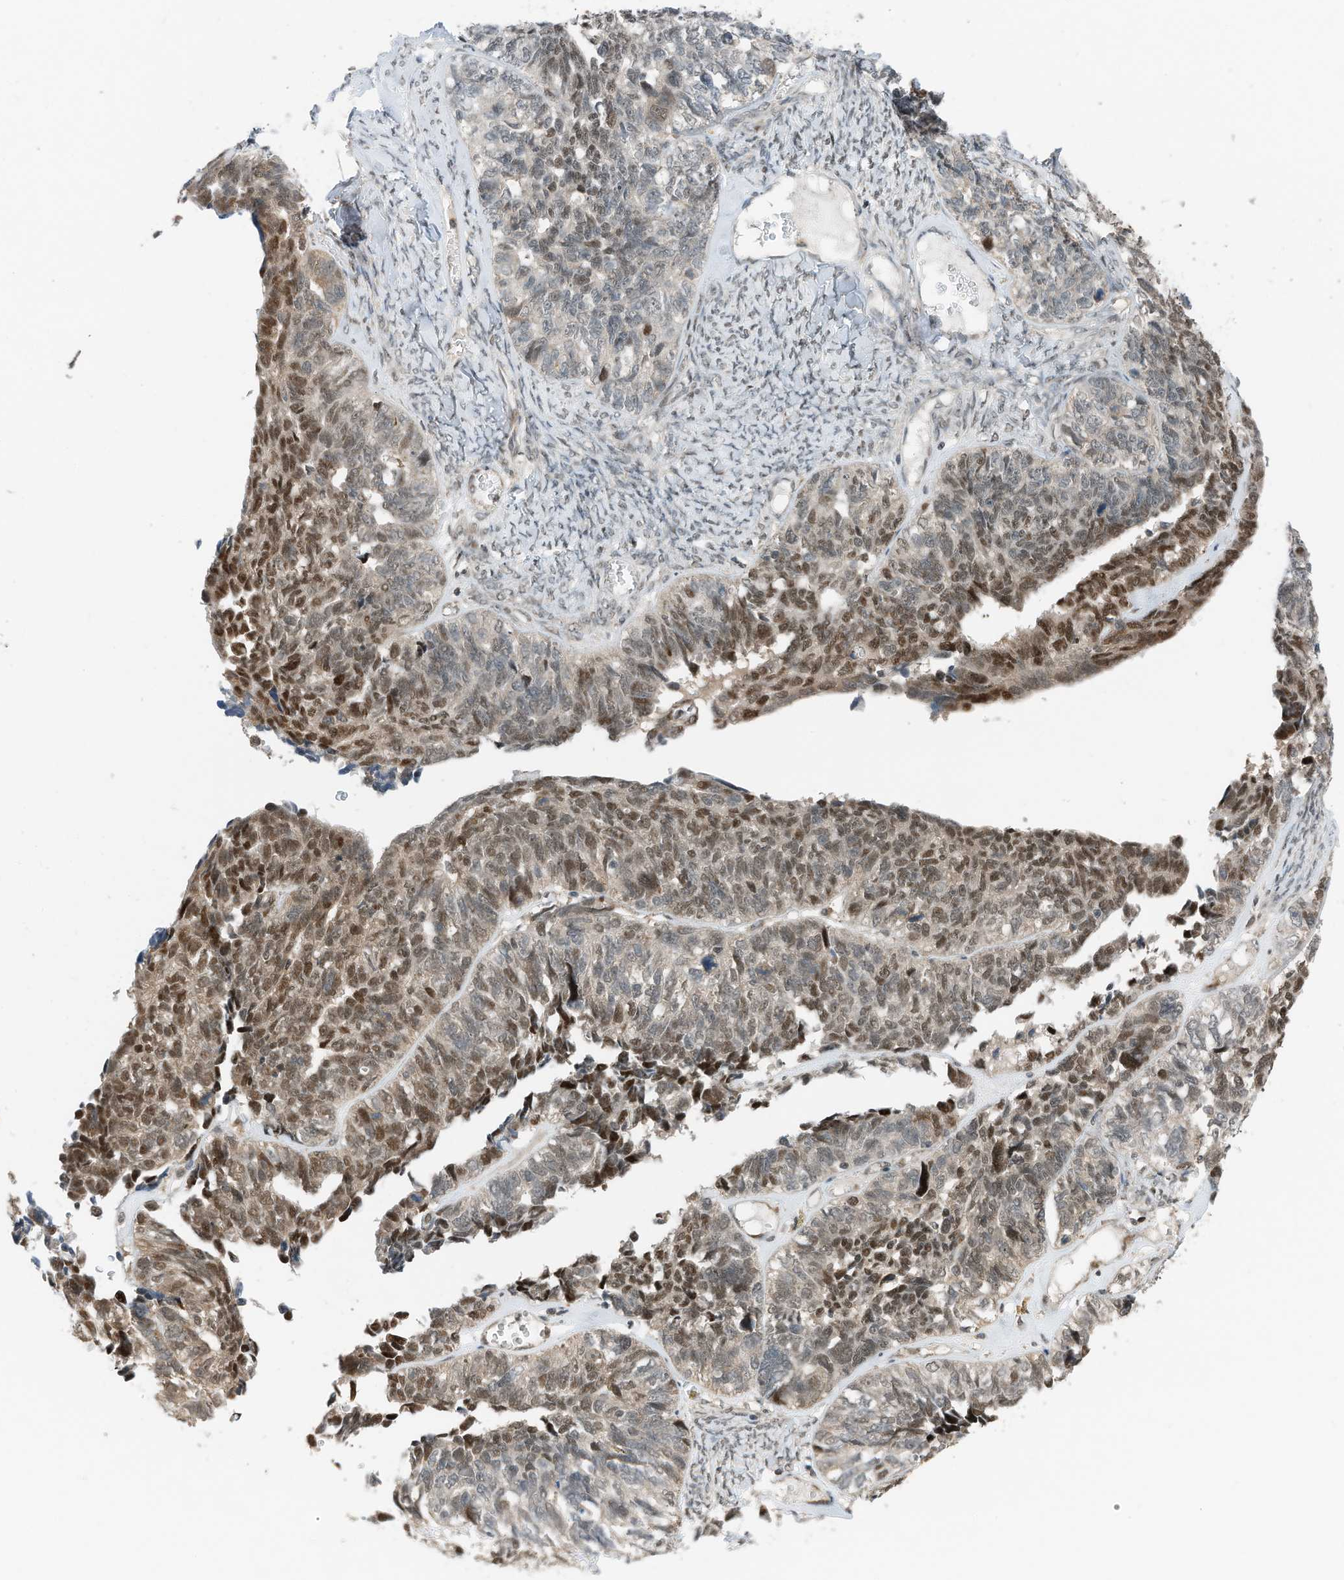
{"staining": {"intensity": "moderate", "quantity": "25%-75%", "location": "nuclear"}, "tissue": "ovarian cancer", "cell_type": "Tumor cells", "image_type": "cancer", "snomed": [{"axis": "morphology", "description": "Cystadenocarcinoma, serous, NOS"}, {"axis": "topography", "description": "Ovary"}], "caption": "Human serous cystadenocarcinoma (ovarian) stained with a brown dye displays moderate nuclear positive expression in about 25%-75% of tumor cells.", "gene": "RMND1", "patient": {"sex": "female", "age": 79}}